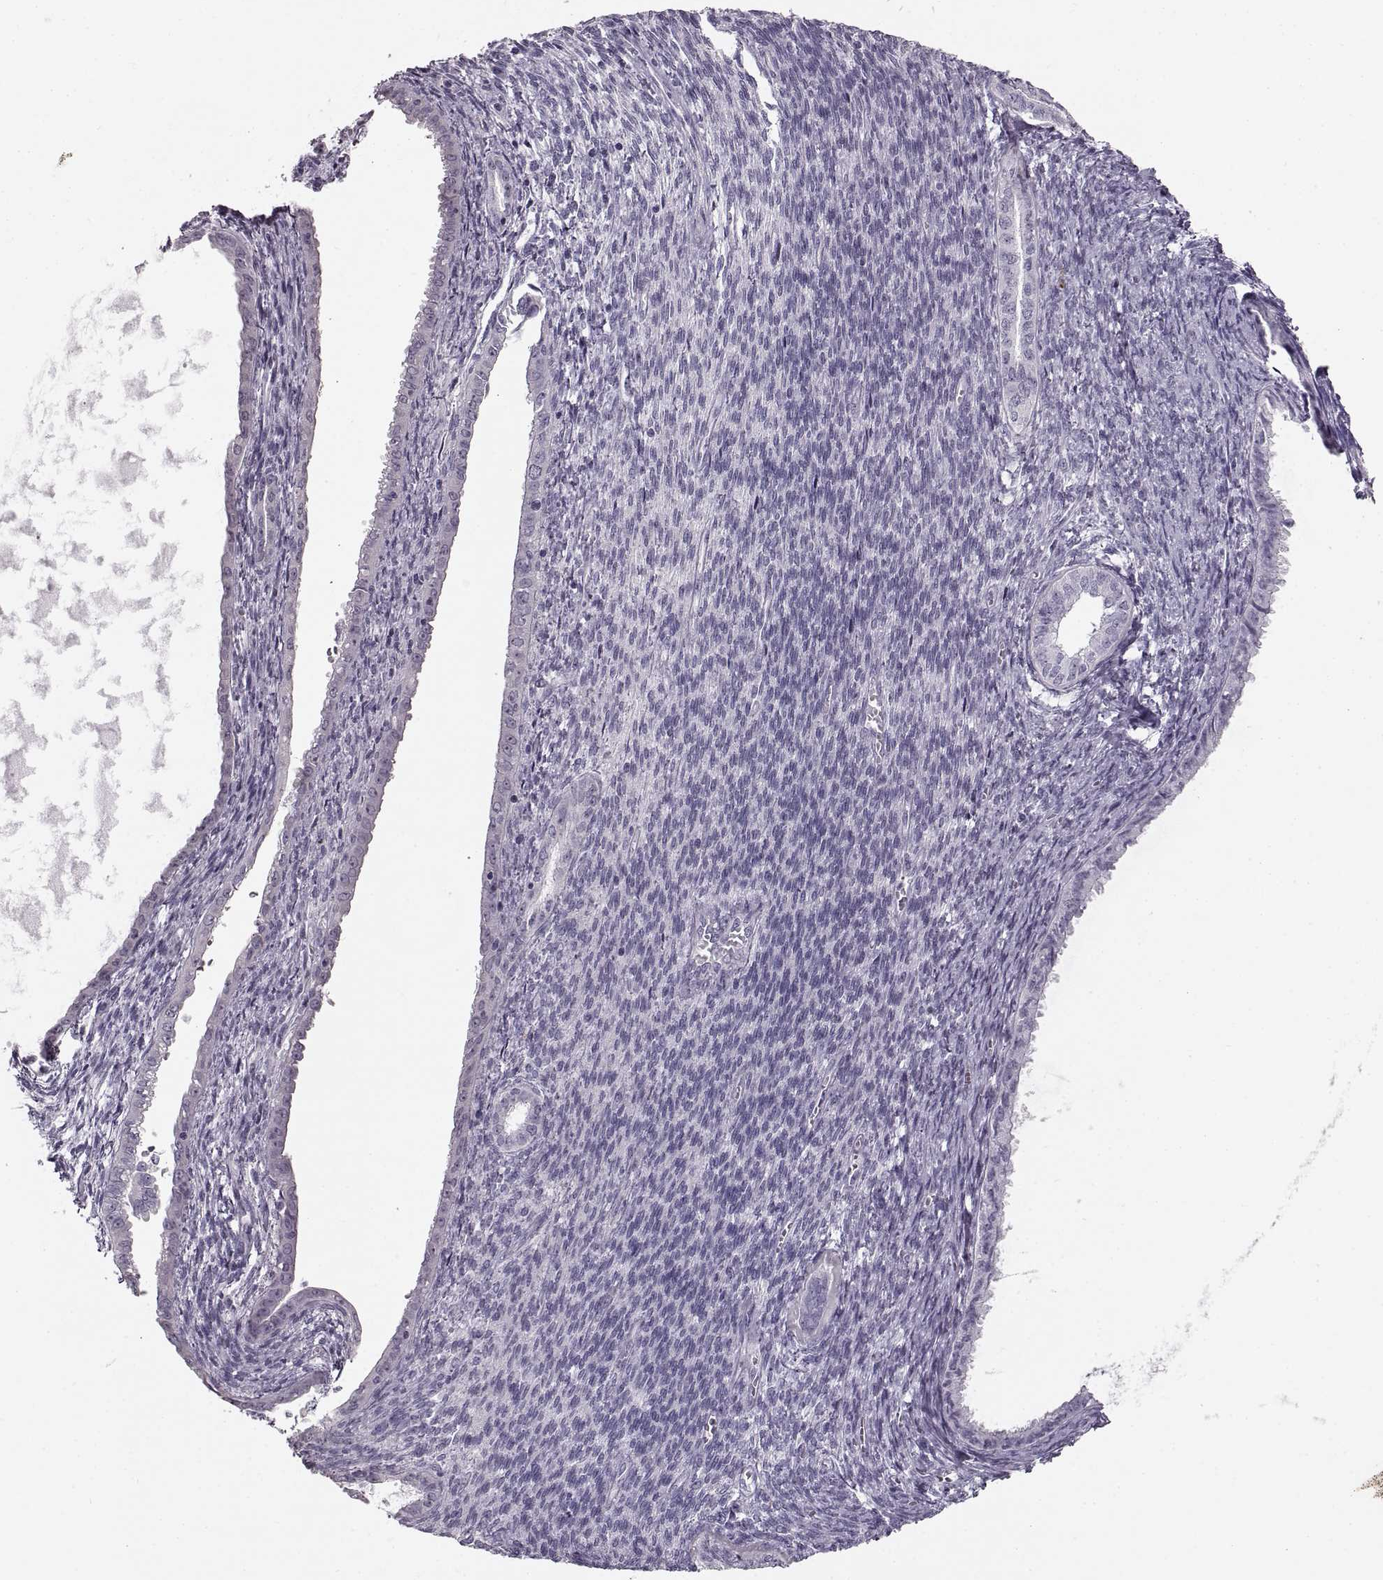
{"staining": {"intensity": "negative", "quantity": "none", "location": "none"}, "tissue": "endometrial cancer", "cell_type": "Tumor cells", "image_type": "cancer", "snomed": [{"axis": "morphology", "description": "Adenocarcinoma, NOS"}, {"axis": "topography", "description": "Endometrium"}], "caption": "DAB immunohistochemical staining of human endometrial cancer (adenocarcinoma) exhibits no significant expression in tumor cells. (Stains: DAB (3,3'-diaminobenzidine) IHC with hematoxylin counter stain, Microscopy: brightfield microscopy at high magnification).", "gene": "CNTN1", "patient": {"sex": "female", "age": 86}}